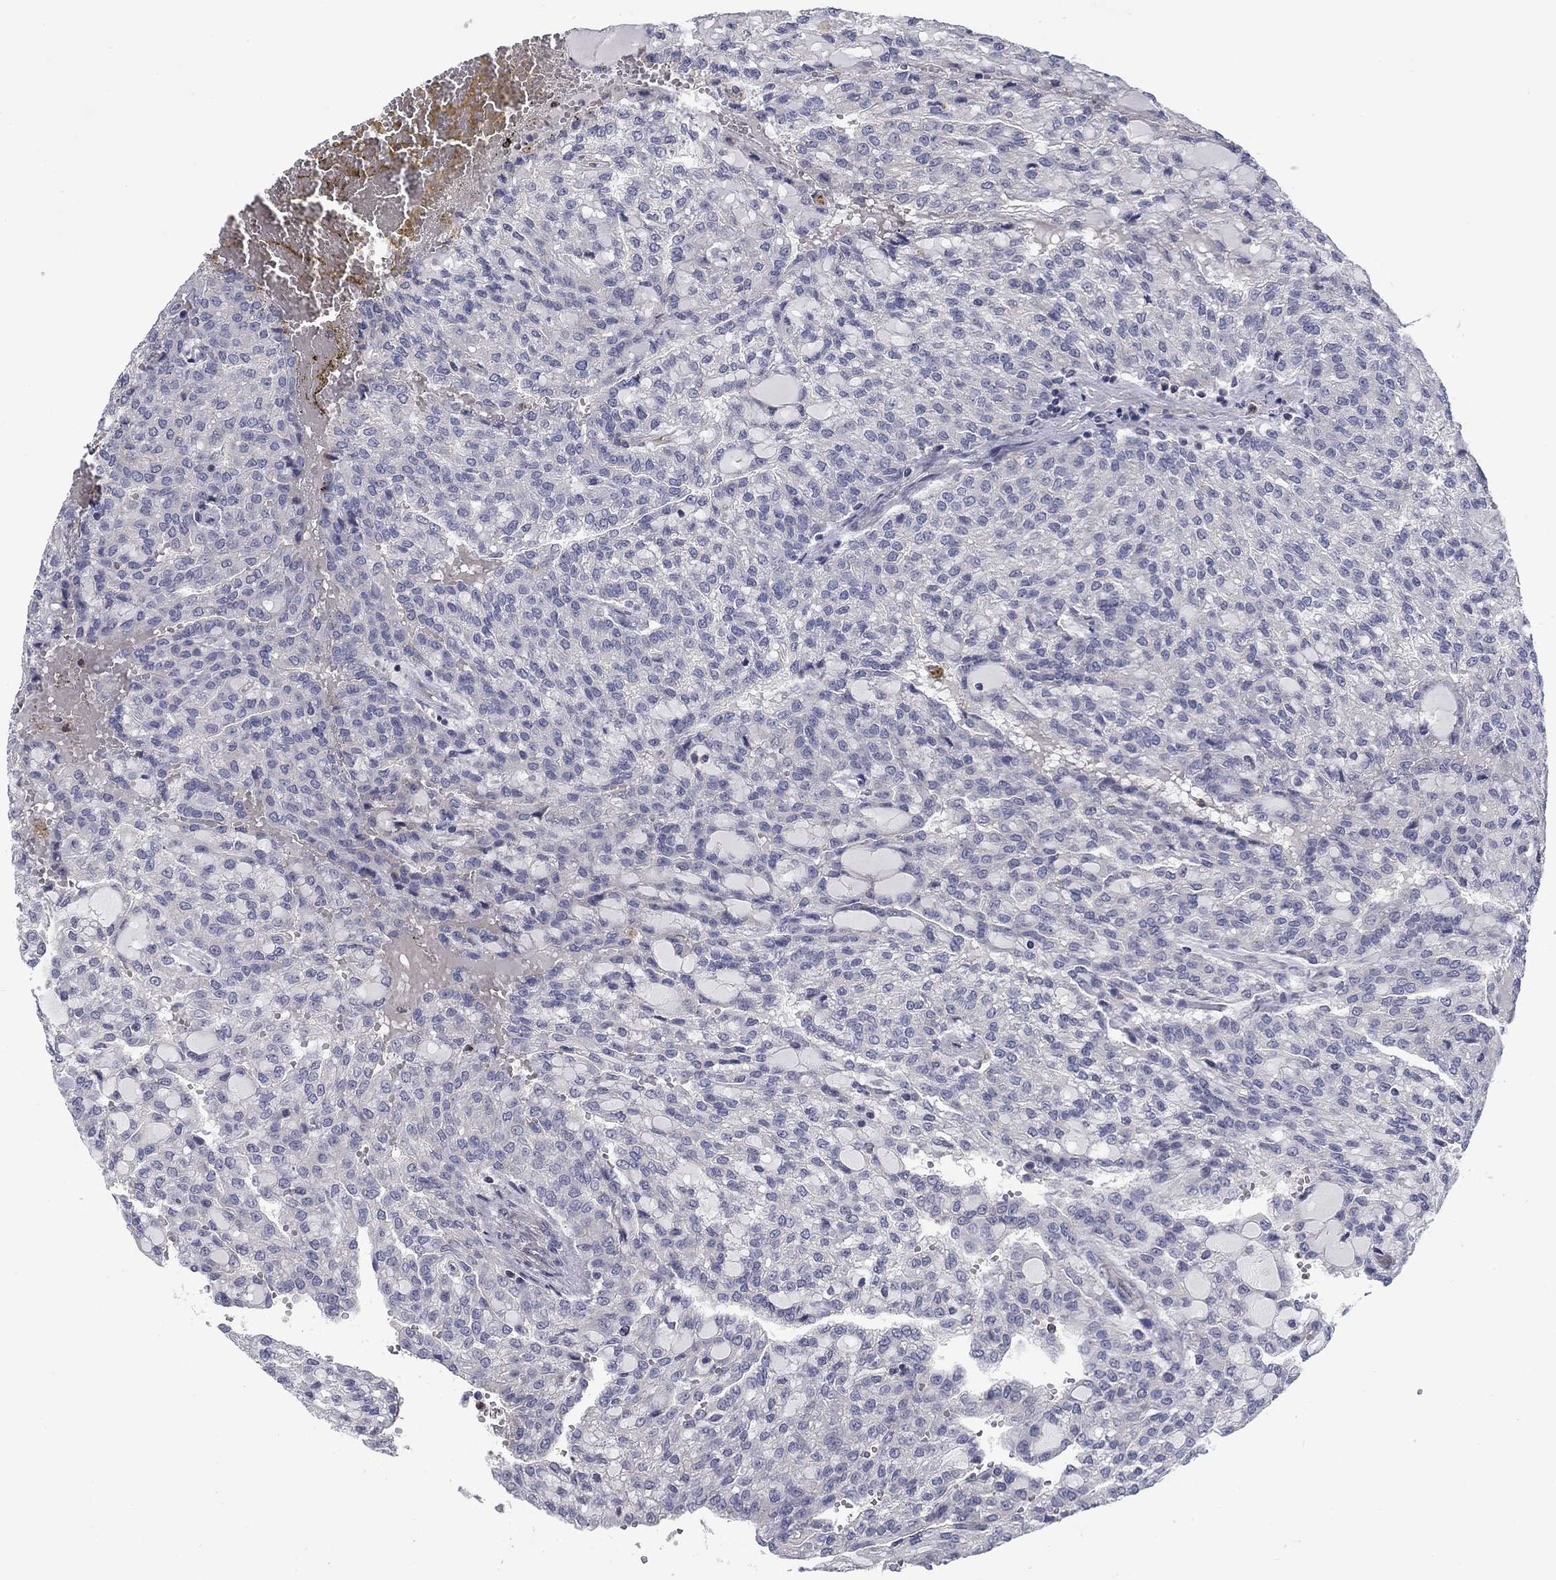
{"staining": {"intensity": "negative", "quantity": "none", "location": "none"}, "tissue": "renal cancer", "cell_type": "Tumor cells", "image_type": "cancer", "snomed": [{"axis": "morphology", "description": "Adenocarcinoma, NOS"}, {"axis": "topography", "description": "Kidney"}], "caption": "The histopathology image displays no staining of tumor cells in adenocarcinoma (renal).", "gene": "KIF15", "patient": {"sex": "male", "age": 63}}